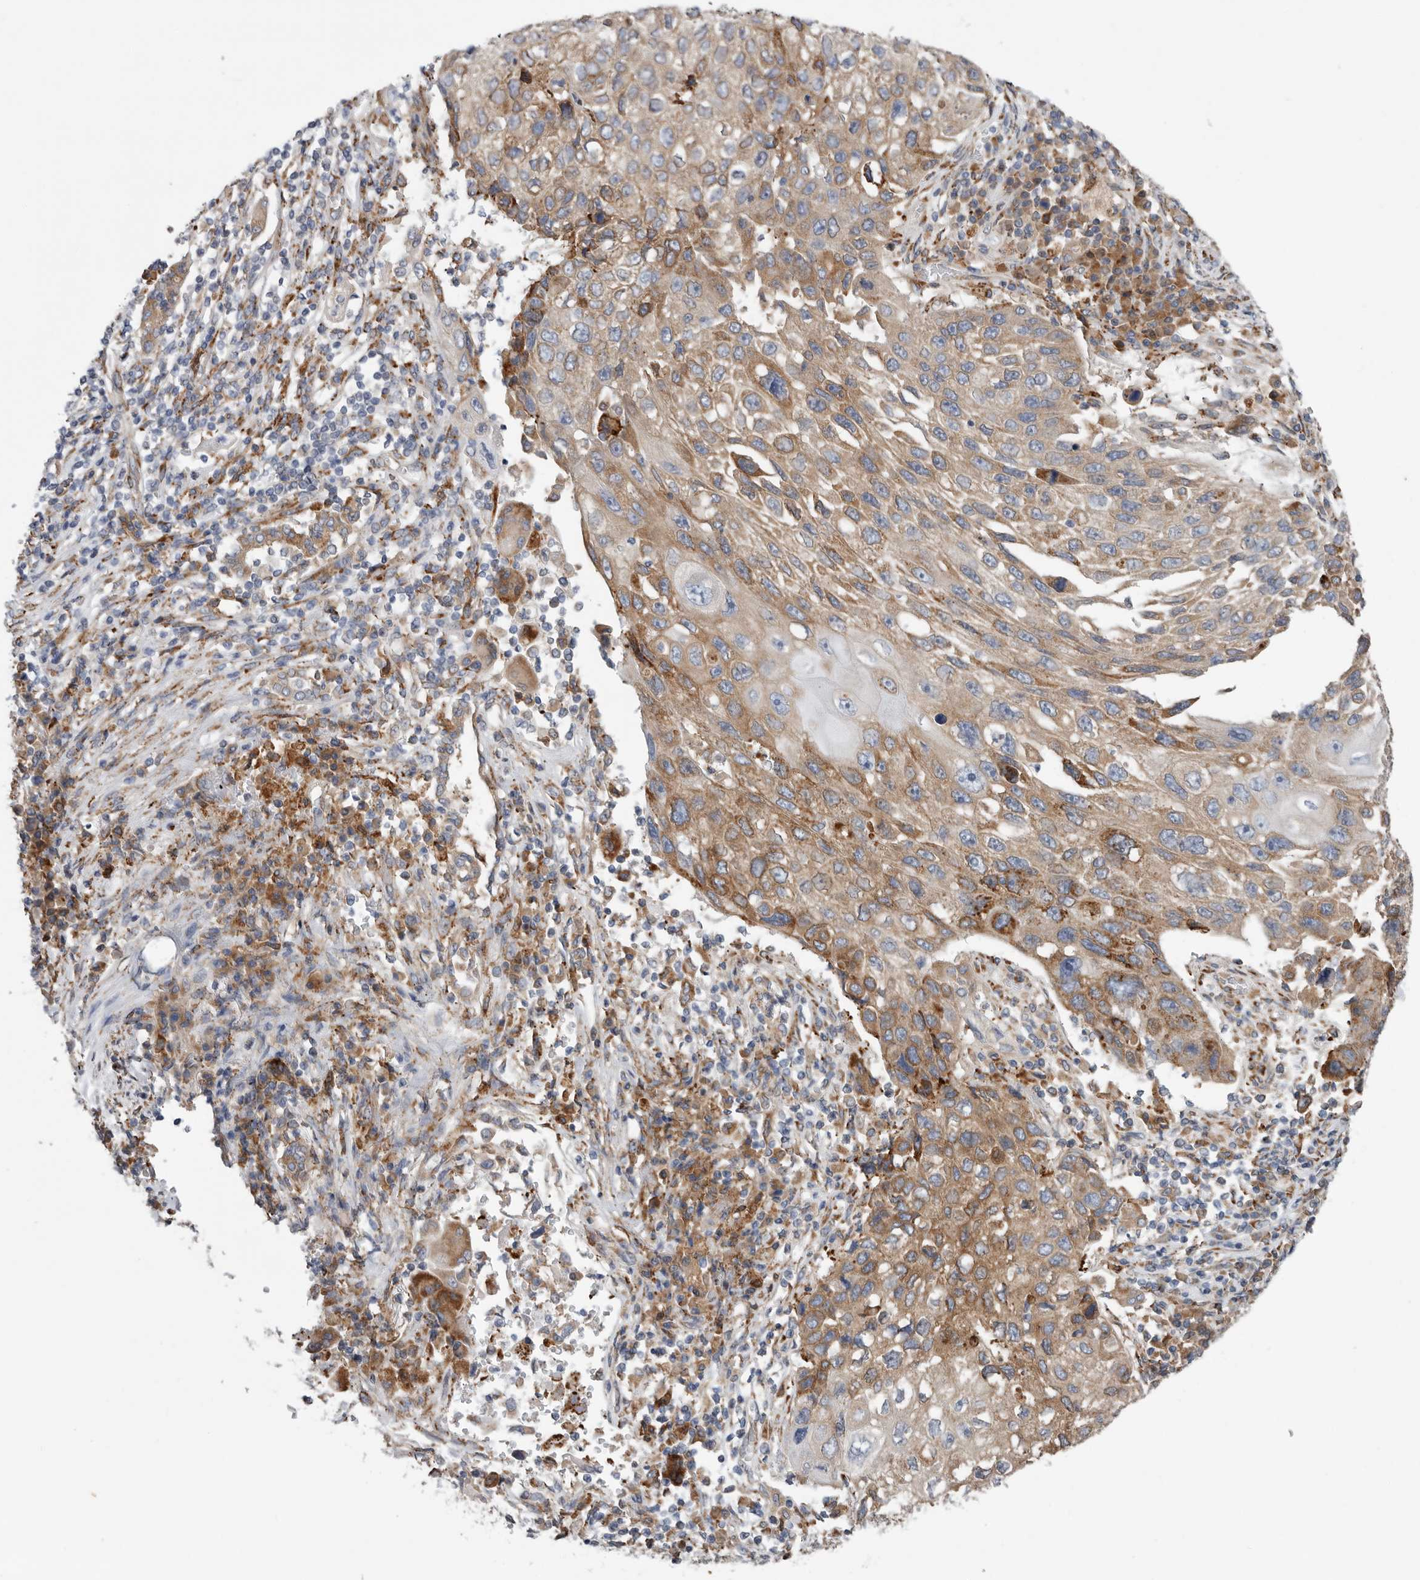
{"staining": {"intensity": "moderate", "quantity": ">75%", "location": "cytoplasmic/membranous"}, "tissue": "lung cancer", "cell_type": "Tumor cells", "image_type": "cancer", "snomed": [{"axis": "morphology", "description": "Squamous cell carcinoma, NOS"}, {"axis": "topography", "description": "Lung"}], "caption": "Human lung cancer stained with a brown dye displays moderate cytoplasmic/membranous positive positivity in approximately >75% of tumor cells.", "gene": "GANAB", "patient": {"sex": "male", "age": 61}}